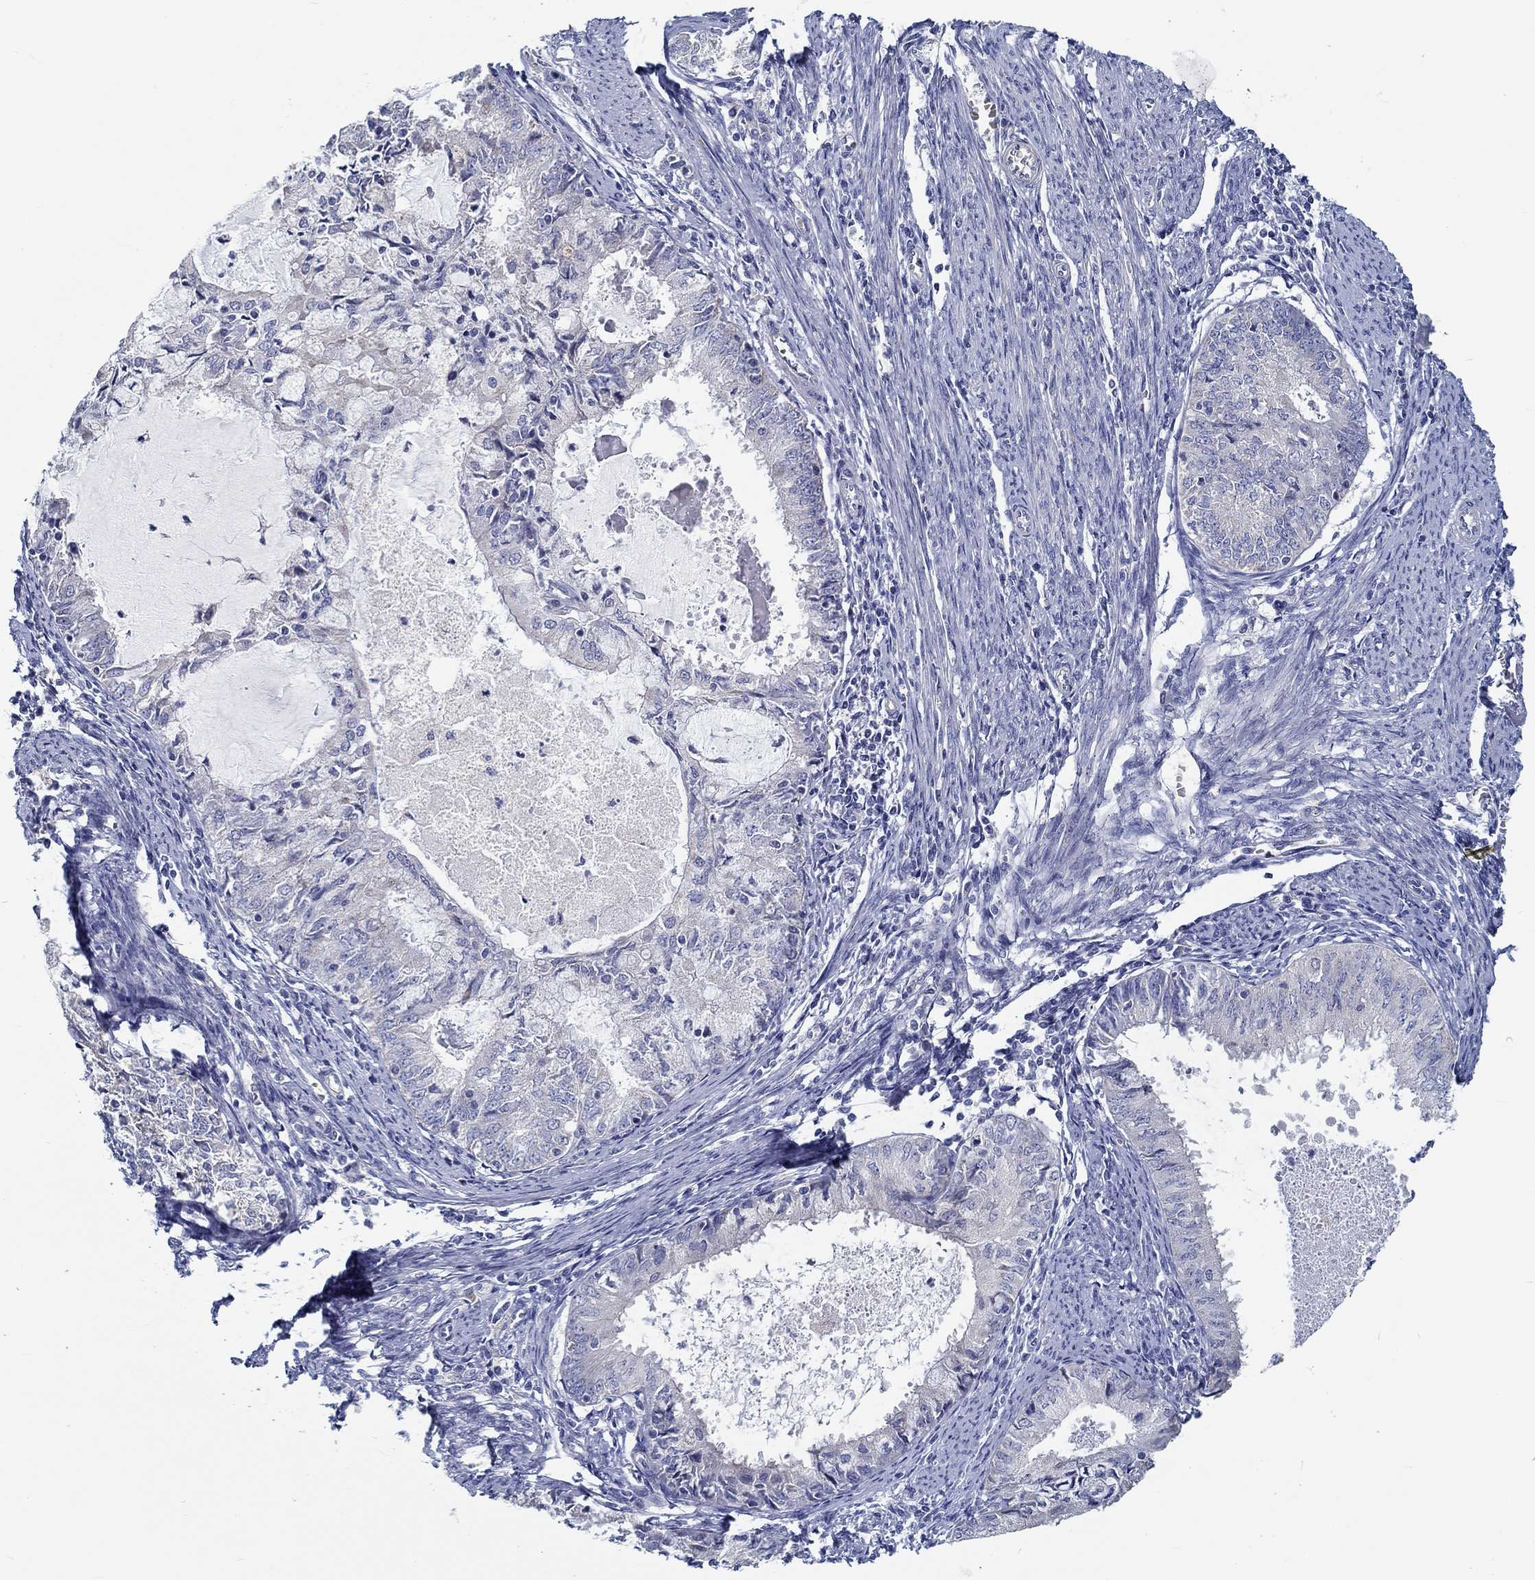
{"staining": {"intensity": "negative", "quantity": "none", "location": "none"}, "tissue": "endometrial cancer", "cell_type": "Tumor cells", "image_type": "cancer", "snomed": [{"axis": "morphology", "description": "Adenocarcinoma, NOS"}, {"axis": "topography", "description": "Endometrium"}], "caption": "Tumor cells show no significant protein positivity in endometrial adenocarcinoma.", "gene": "MYBPC1", "patient": {"sex": "female", "age": 57}}